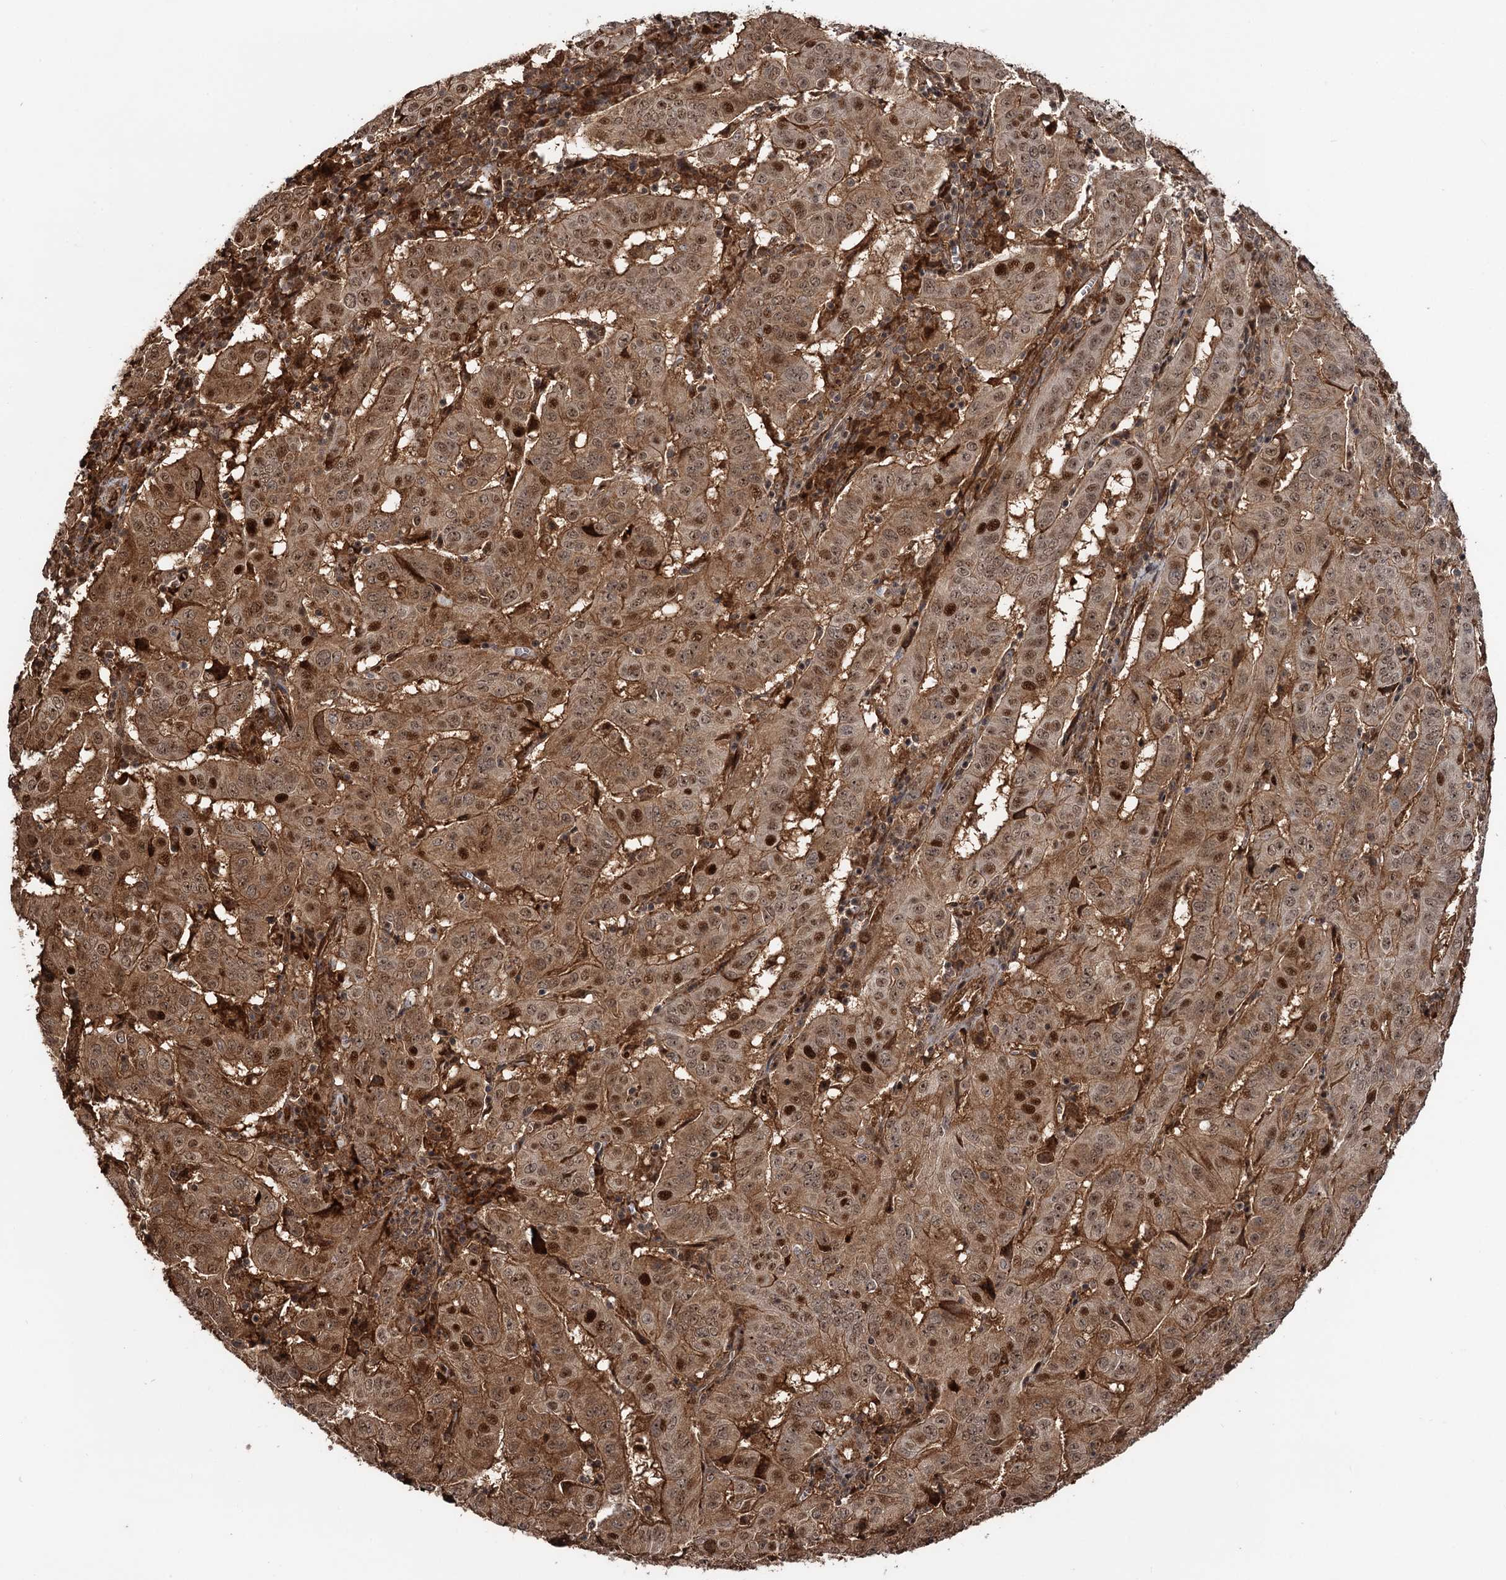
{"staining": {"intensity": "moderate", "quantity": ">75%", "location": "cytoplasmic/membranous,nuclear"}, "tissue": "pancreatic cancer", "cell_type": "Tumor cells", "image_type": "cancer", "snomed": [{"axis": "morphology", "description": "Adenocarcinoma, NOS"}, {"axis": "topography", "description": "Pancreas"}], "caption": "IHC histopathology image of neoplastic tissue: adenocarcinoma (pancreatic) stained using IHC displays medium levels of moderate protein expression localized specifically in the cytoplasmic/membranous and nuclear of tumor cells, appearing as a cytoplasmic/membranous and nuclear brown color.", "gene": "SNRNP25", "patient": {"sex": "male", "age": 63}}